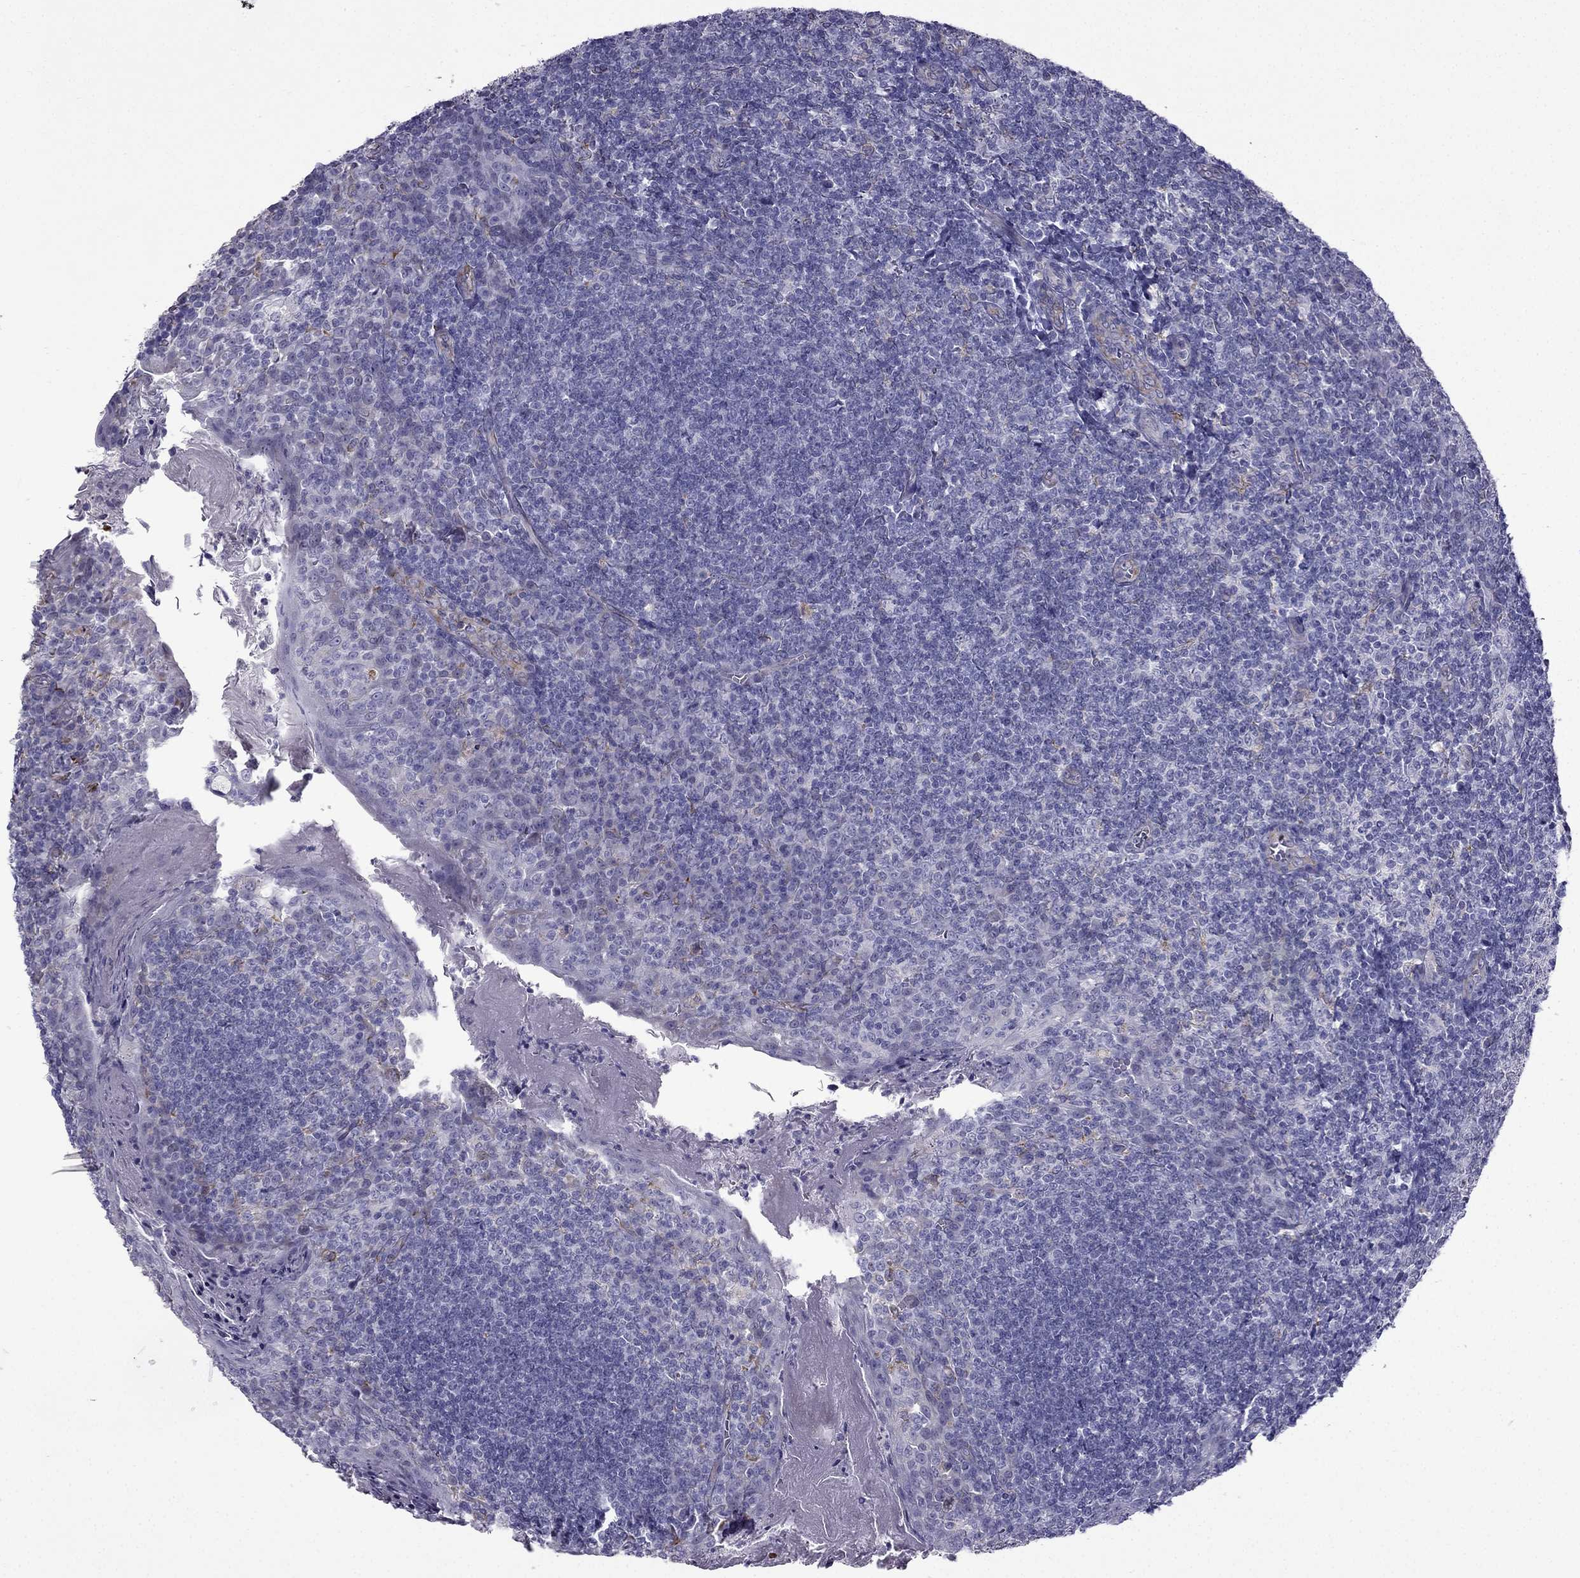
{"staining": {"intensity": "negative", "quantity": "none", "location": "none"}, "tissue": "tonsil", "cell_type": "Germinal center cells", "image_type": "normal", "snomed": [{"axis": "morphology", "description": "Normal tissue, NOS"}, {"axis": "topography", "description": "Tonsil"}], "caption": "High power microscopy image of an IHC image of normal tonsil, revealing no significant expression in germinal center cells.", "gene": "IKBIP", "patient": {"sex": "female", "age": 13}}